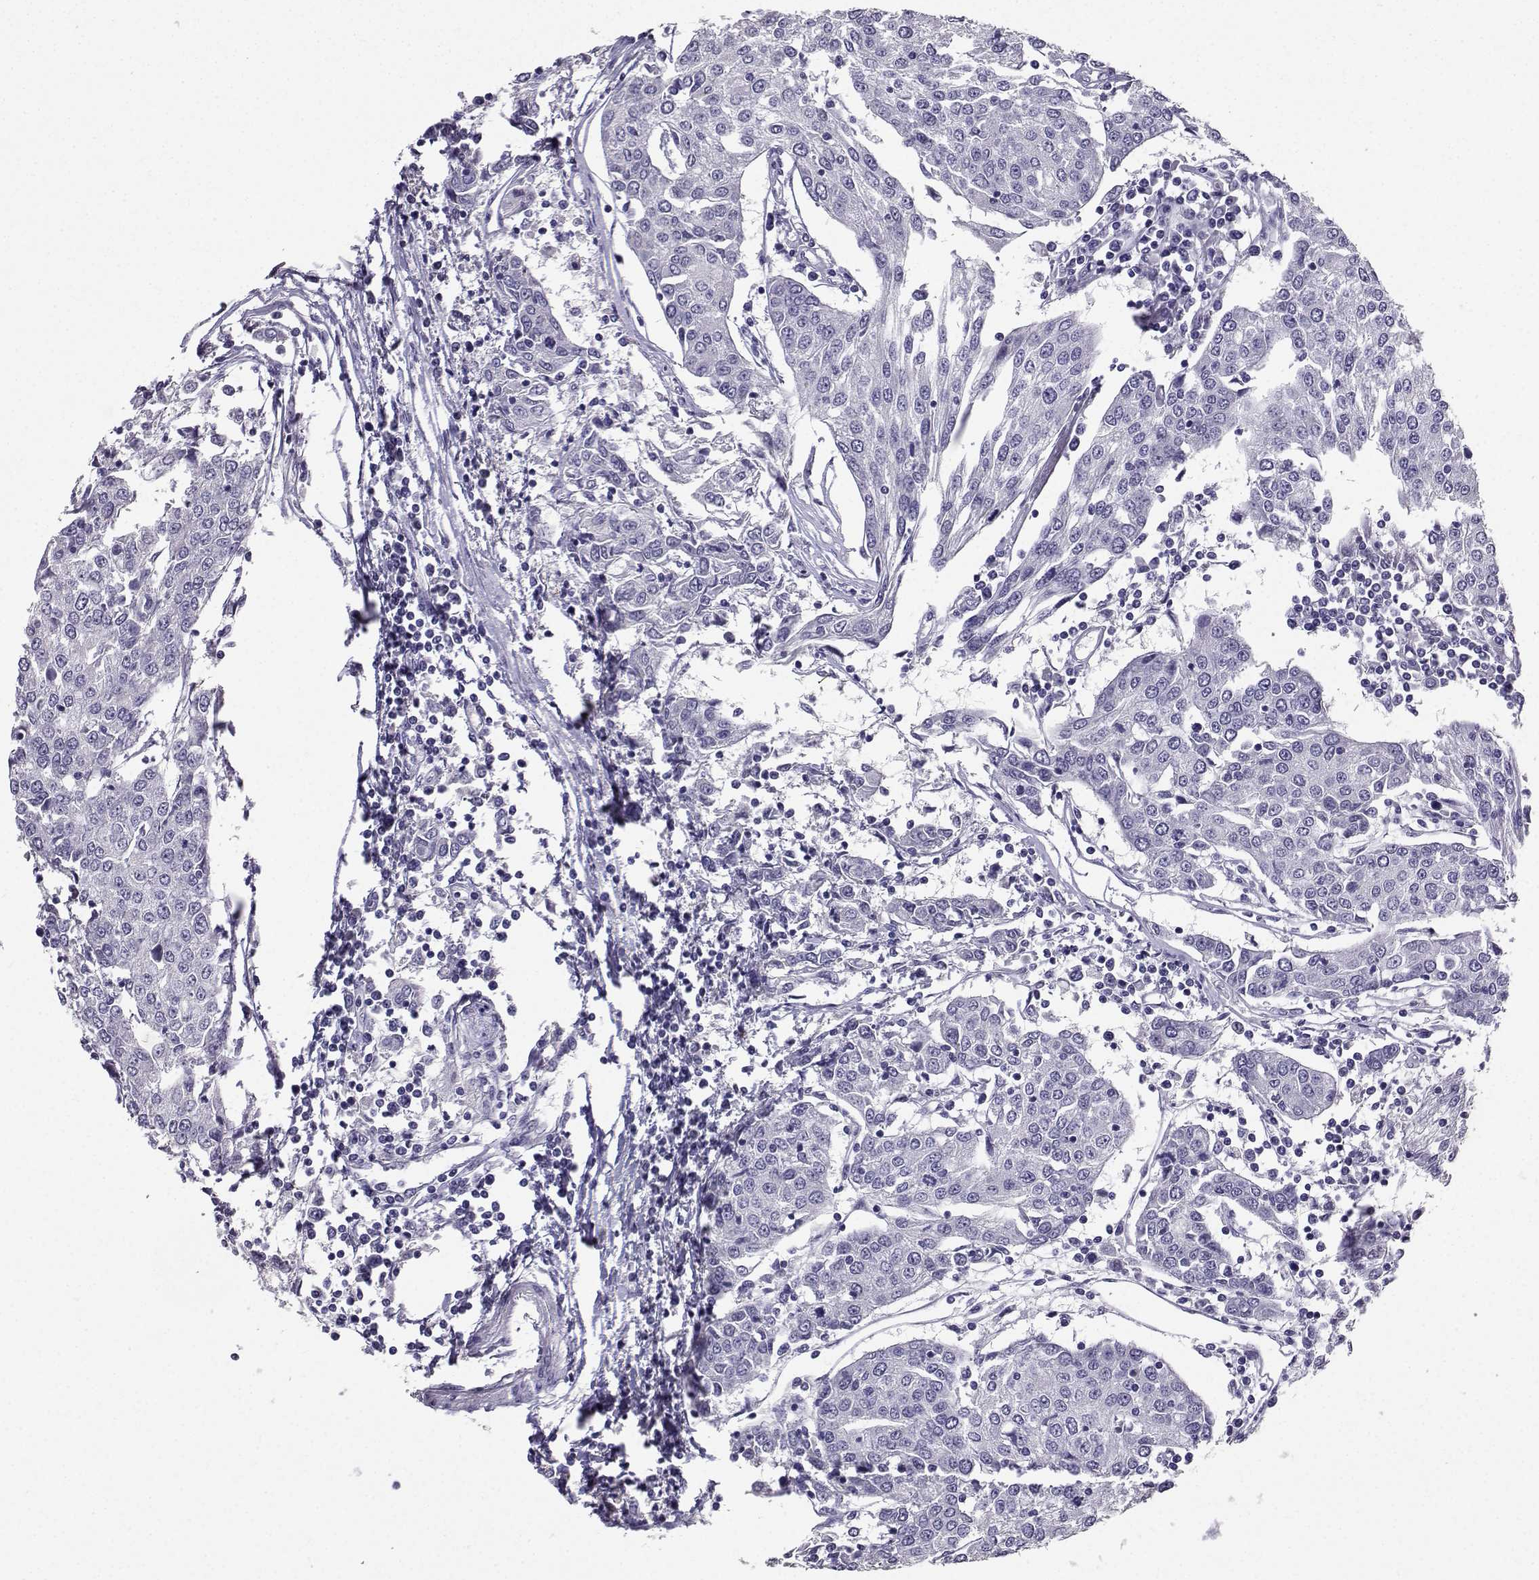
{"staining": {"intensity": "negative", "quantity": "none", "location": "none"}, "tissue": "urothelial cancer", "cell_type": "Tumor cells", "image_type": "cancer", "snomed": [{"axis": "morphology", "description": "Urothelial carcinoma, High grade"}, {"axis": "topography", "description": "Urinary bladder"}], "caption": "IHC image of neoplastic tissue: urothelial cancer stained with DAB demonstrates no significant protein staining in tumor cells.", "gene": "SPAG11B", "patient": {"sex": "female", "age": 85}}